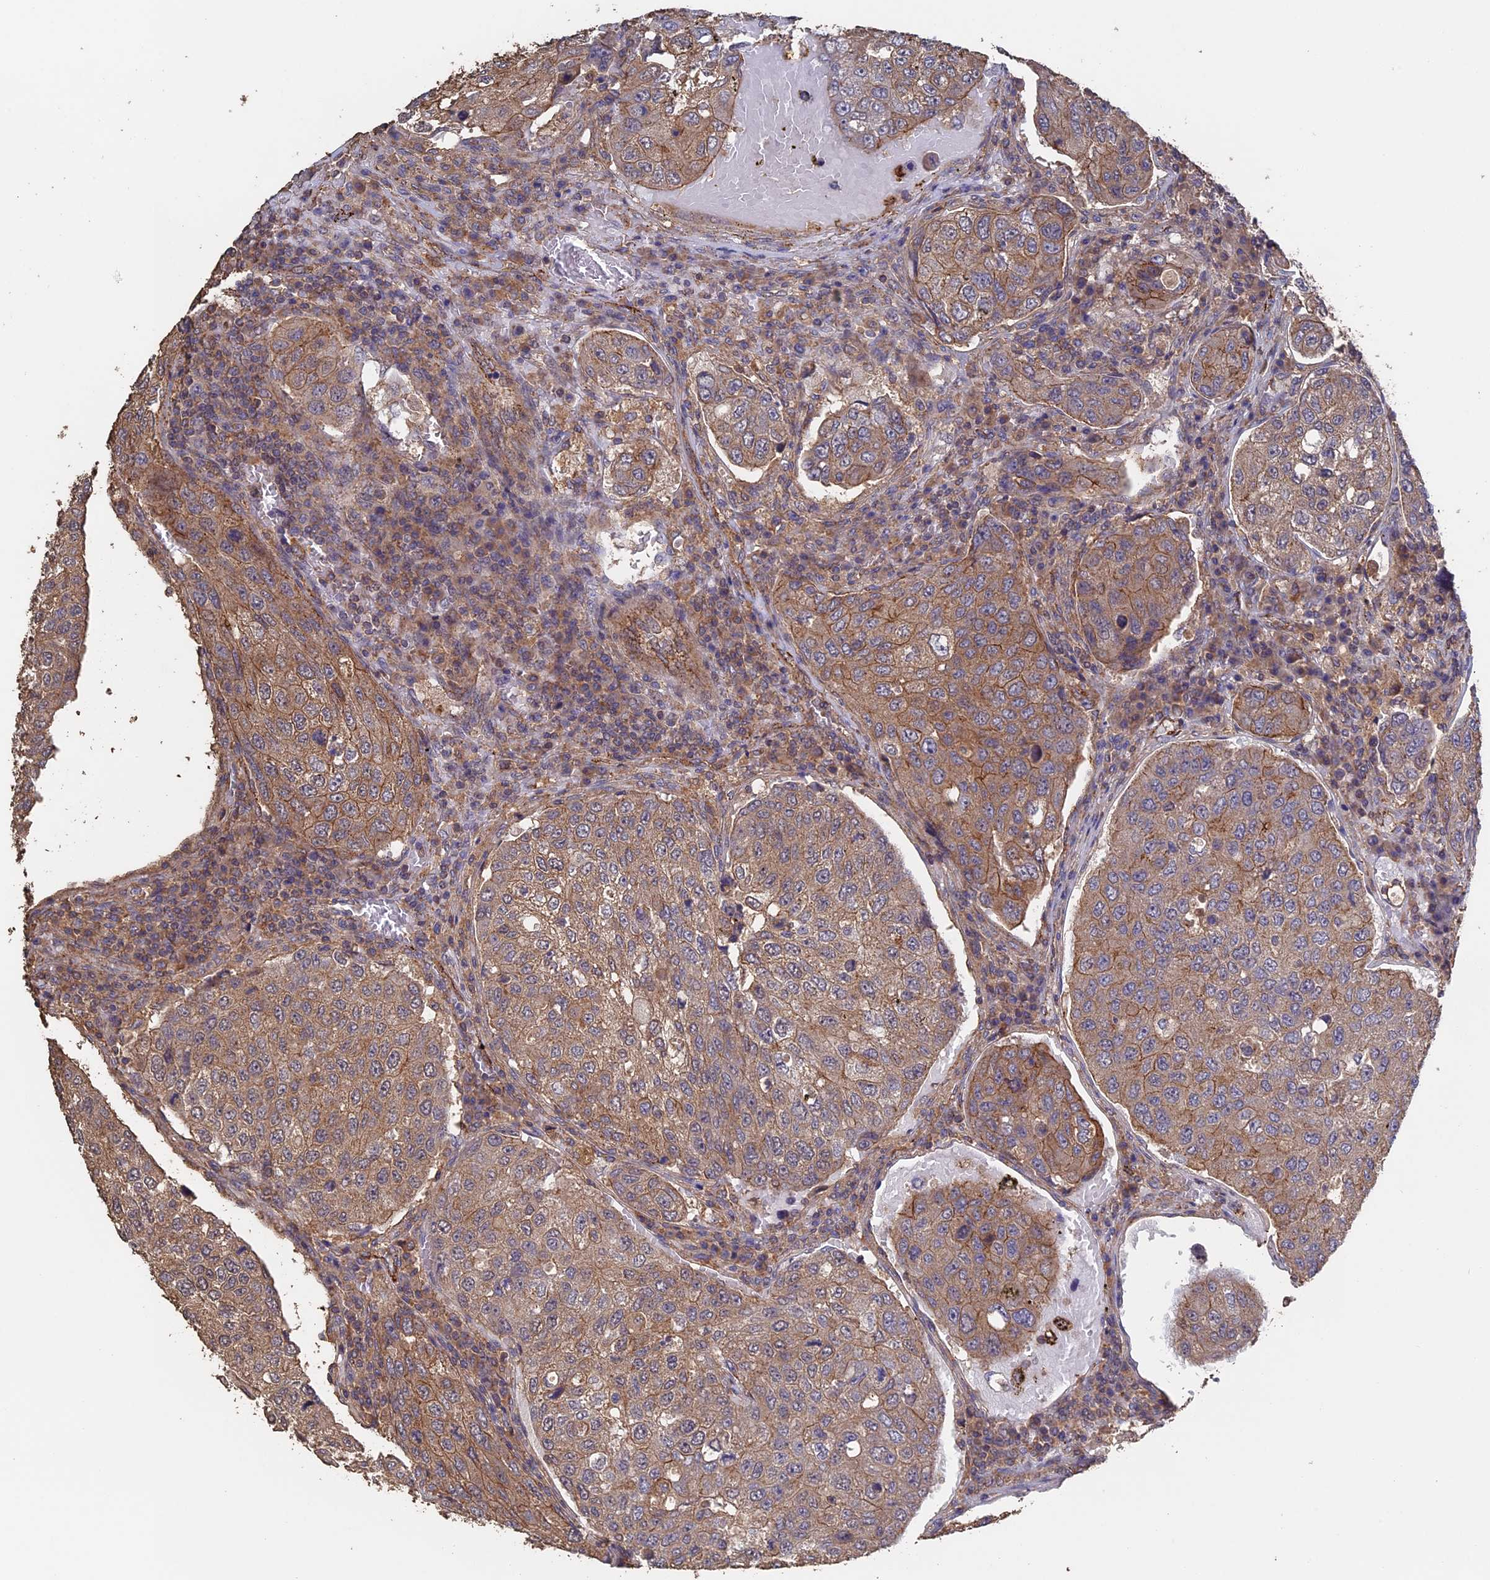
{"staining": {"intensity": "moderate", "quantity": ">75%", "location": "cytoplasmic/membranous"}, "tissue": "urothelial cancer", "cell_type": "Tumor cells", "image_type": "cancer", "snomed": [{"axis": "morphology", "description": "Urothelial carcinoma, High grade"}, {"axis": "topography", "description": "Lymph node"}, {"axis": "topography", "description": "Urinary bladder"}], "caption": "A histopathology image of high-grade urothelial carcinoma stained for a protein exhibits moderate cytoplasmic/membranous brown staining in tumor cells. The protein is stained brown, and the nuclei are stained in blue (DAB (3,3'-diaminobenzidine) IHC with brightfield microscopy, high magnification).", "gene": "PIGQ", "patient": {"sex": "male", "age": 51}}